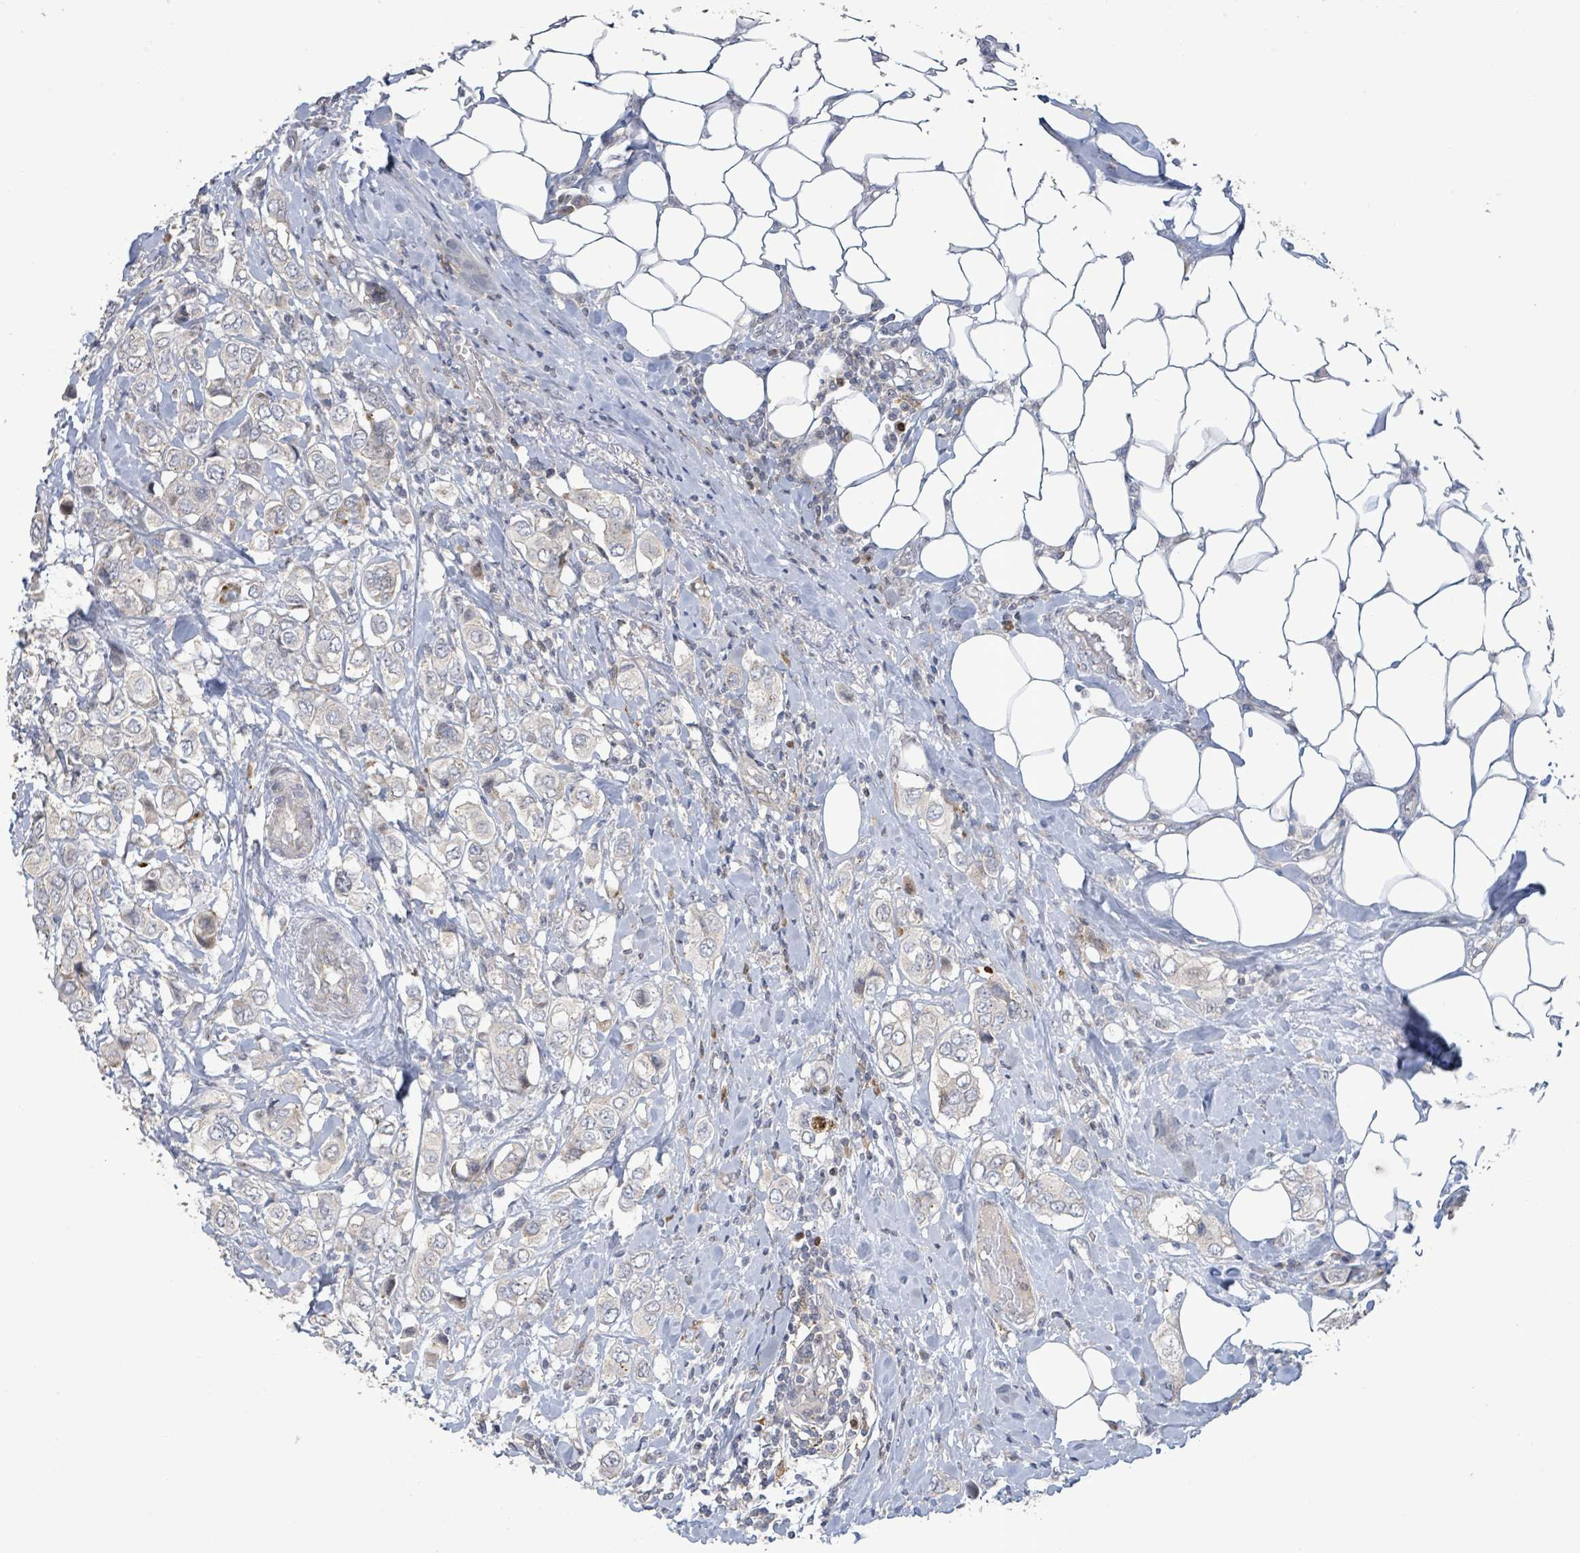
{"staining": {"intensity": "negative", "quantity": "none", "location": "none"}, "tissue": "breast cancer", "cell_type": "Tumor cells", "image_type": "cancer", "snomed": [{"axis": "morphology", "description": "Lobular carcinoma"}, {"axis": "topography", "description": "Breast"}], "caption": "A micrograph of human breast cancer is negative for staining in tumor cells.", "gene": "LILRA4", "patient": {"sex": "female", "age": 51}}